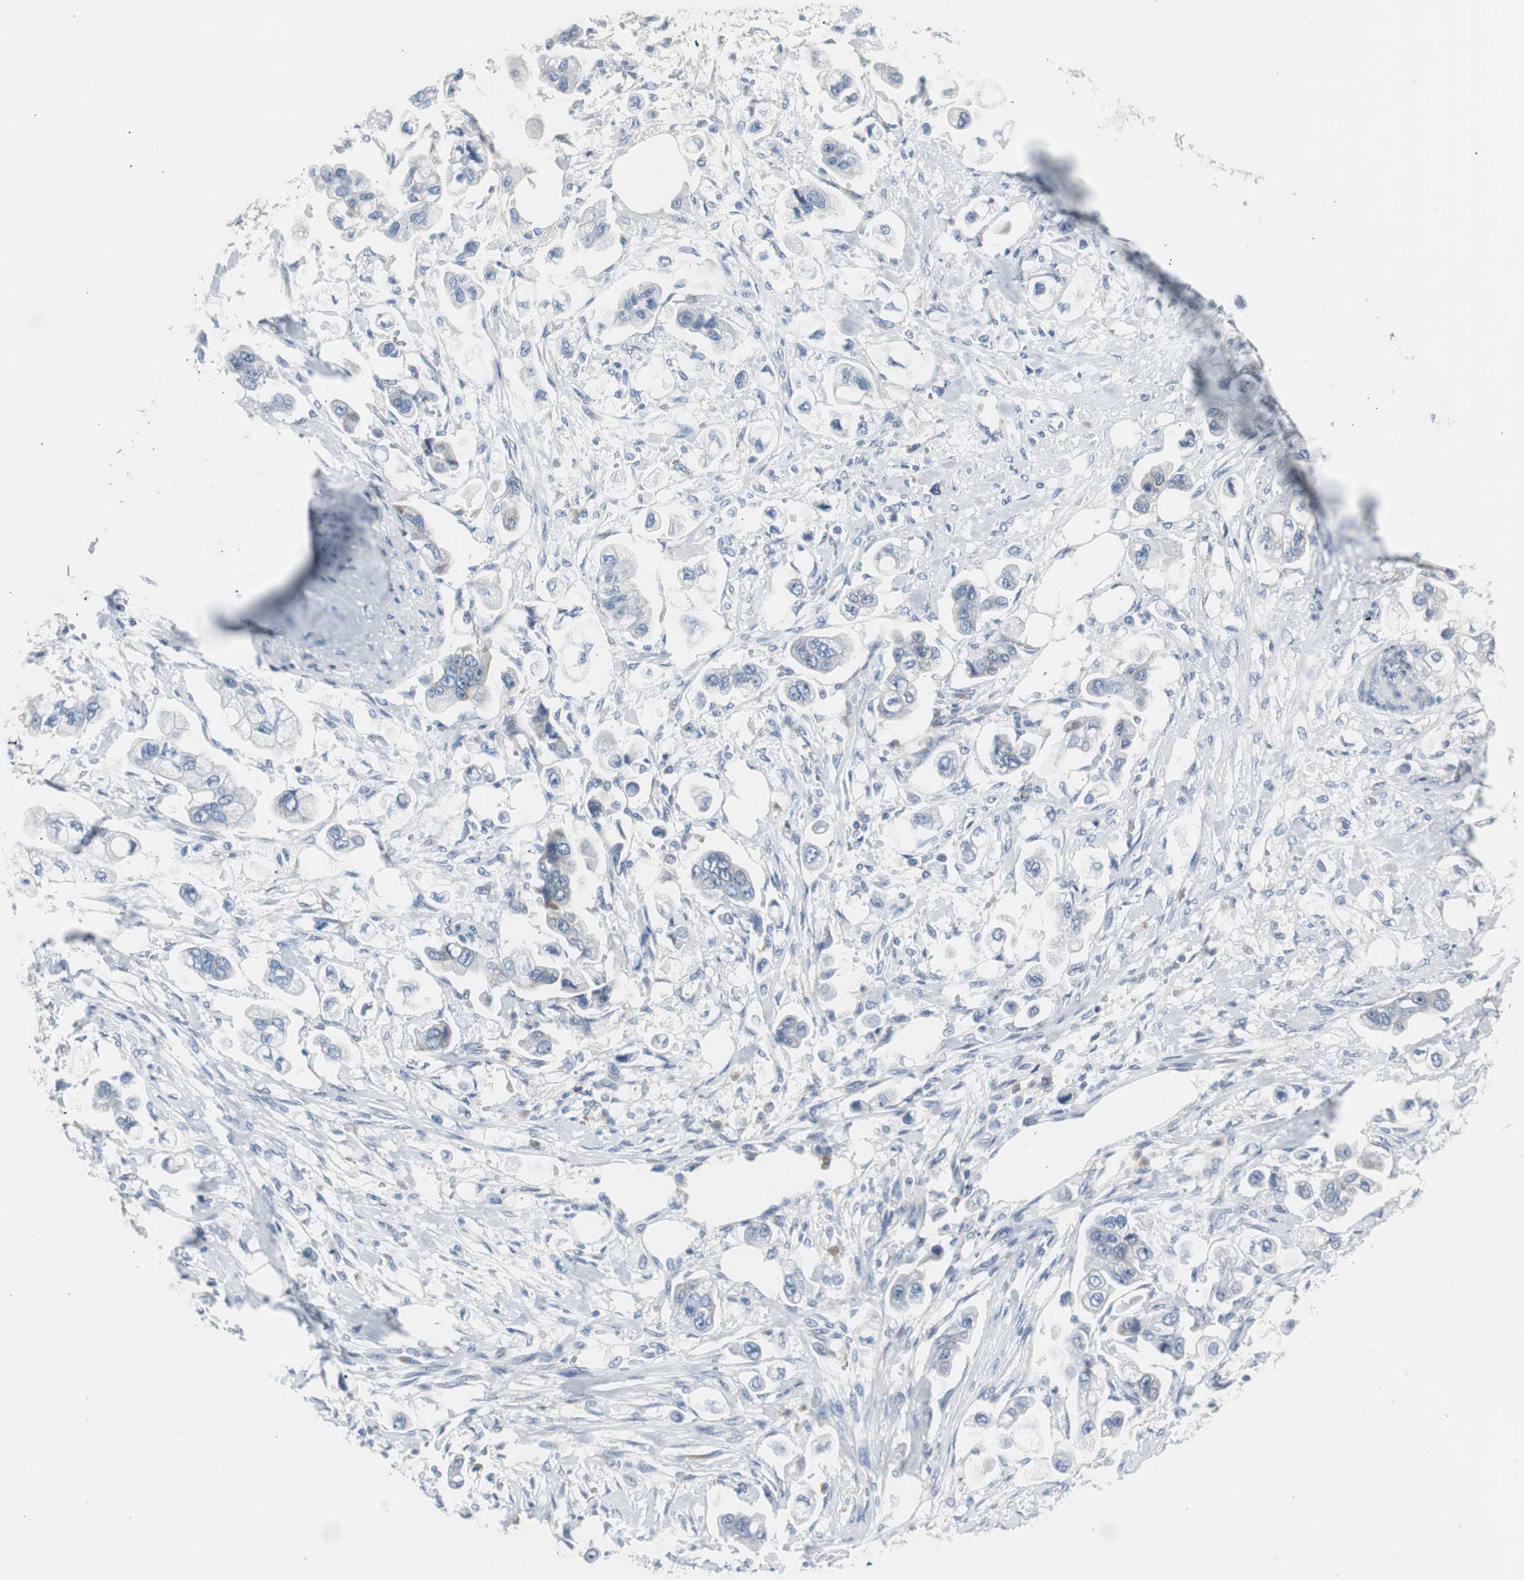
{"staining": {"intensity": "negative", "quantity": "none", "location": "none"}, "tissue": "stomach cancer", "cell_type": "Tumor cells", "image_type": "cancer", "snomed": [{"axis": "morphology", "description": "Adenocarcinoma, NOS"}, {"axis": "topography", "description": "Stomach"}], "caption": "Immunohistochemistry (IHC) image of human stomach cancer stained for a protein (brown), which displays no expression in tumor cells.", "gene": "RPS12", "patient": {"sex": "male", "age": 62}}